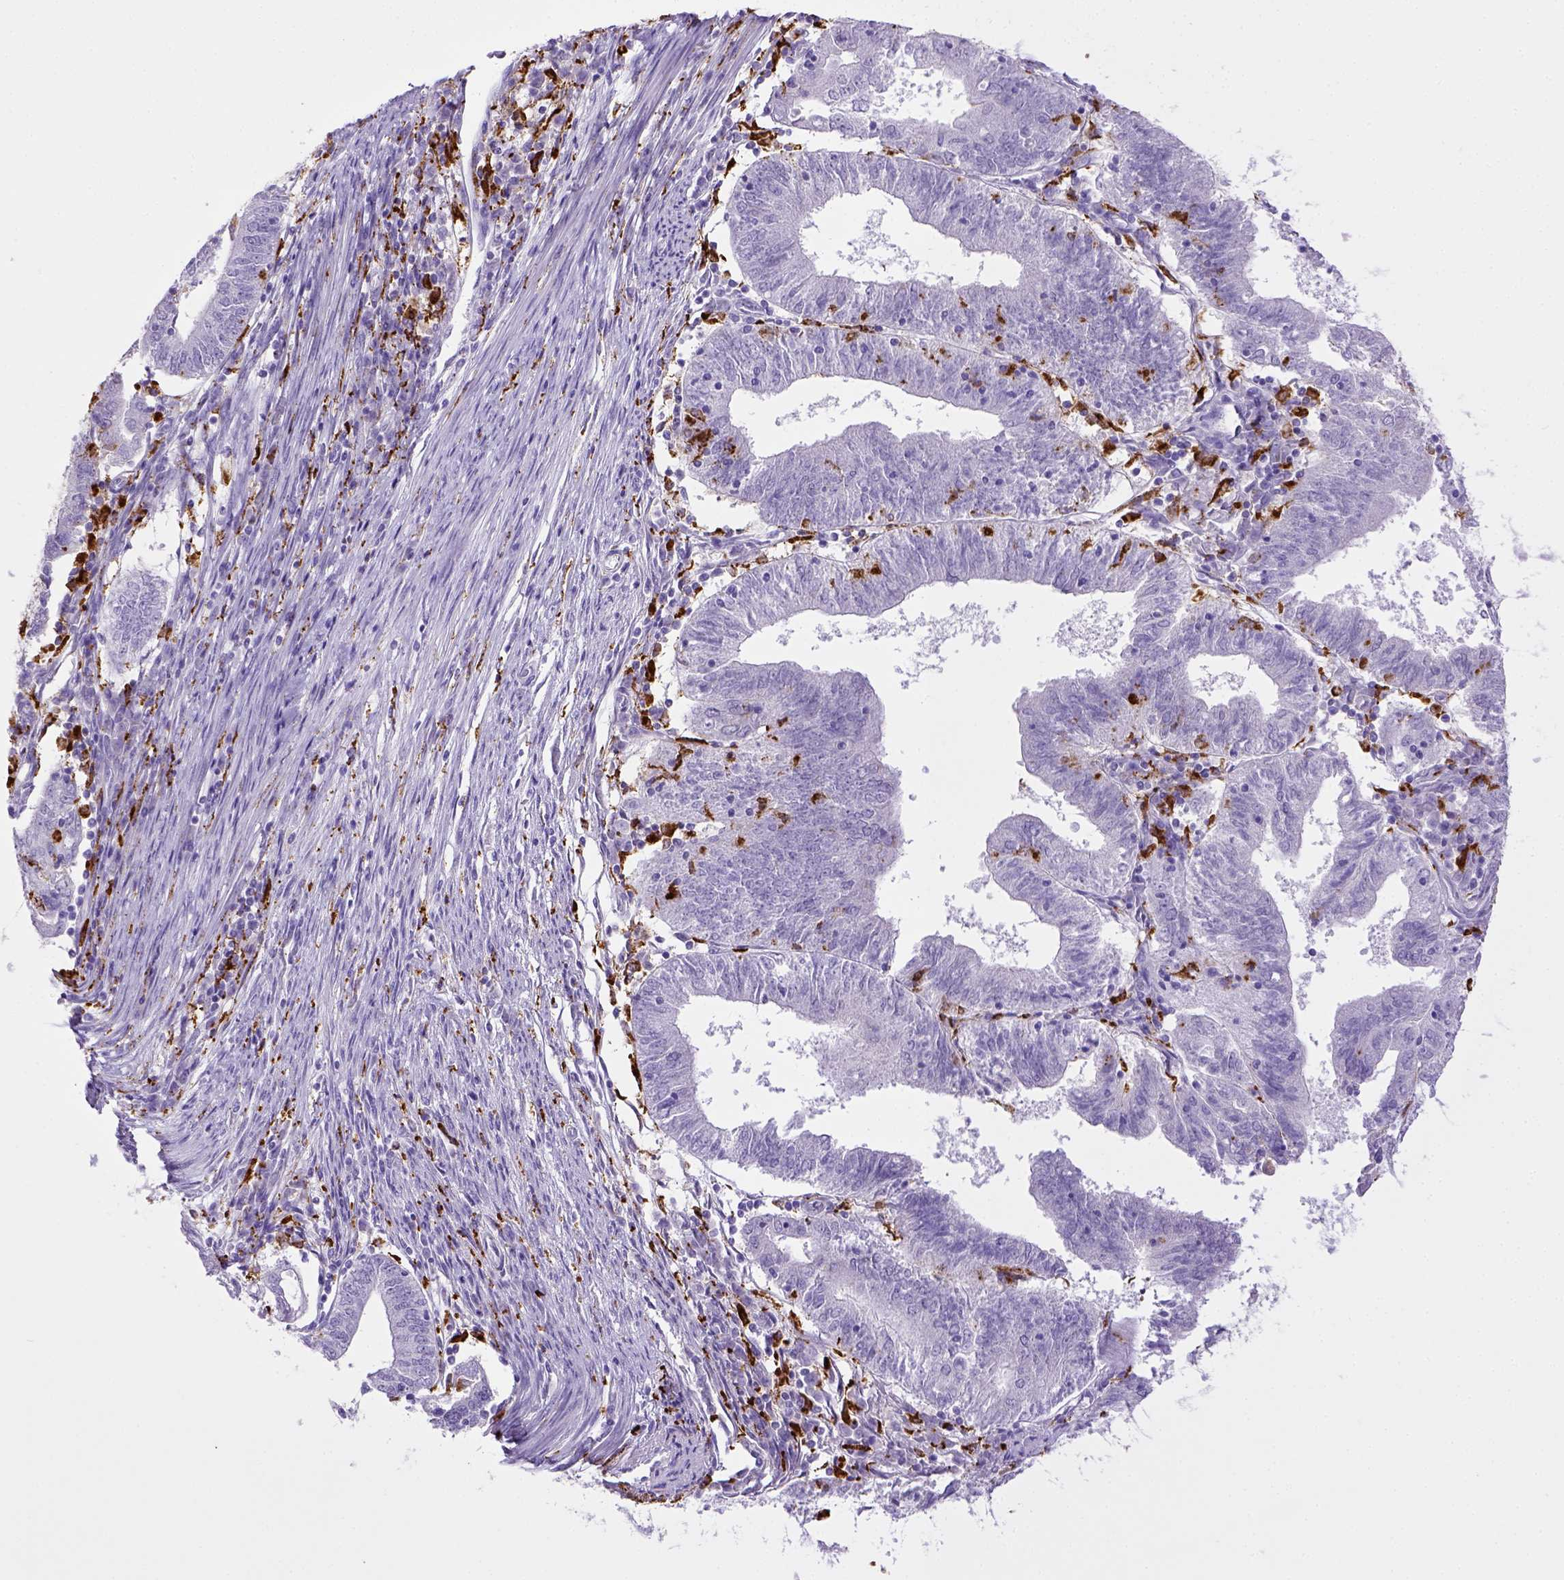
{"staining": {"intensity": "negative", "quantity": "none", "location": "none"}, "tissue": "endometrial cancer", "cell_type": "Tumor cells", "image_type": "cancer", "snomed": [{"axis": "morphology", "description": "Adenocarcinoma, NOS"}, {"axis": "topography", "description": "Endometrium"}], "caption": "A high-resolution photomicrograph shows IHC staining of adenocarcinoma (endometrial), which shows no significant positivity in tumor cells. (DAB IHC, high magnification).", "gene": "CD68", "patient": {"sex": "female", "age": 82}}